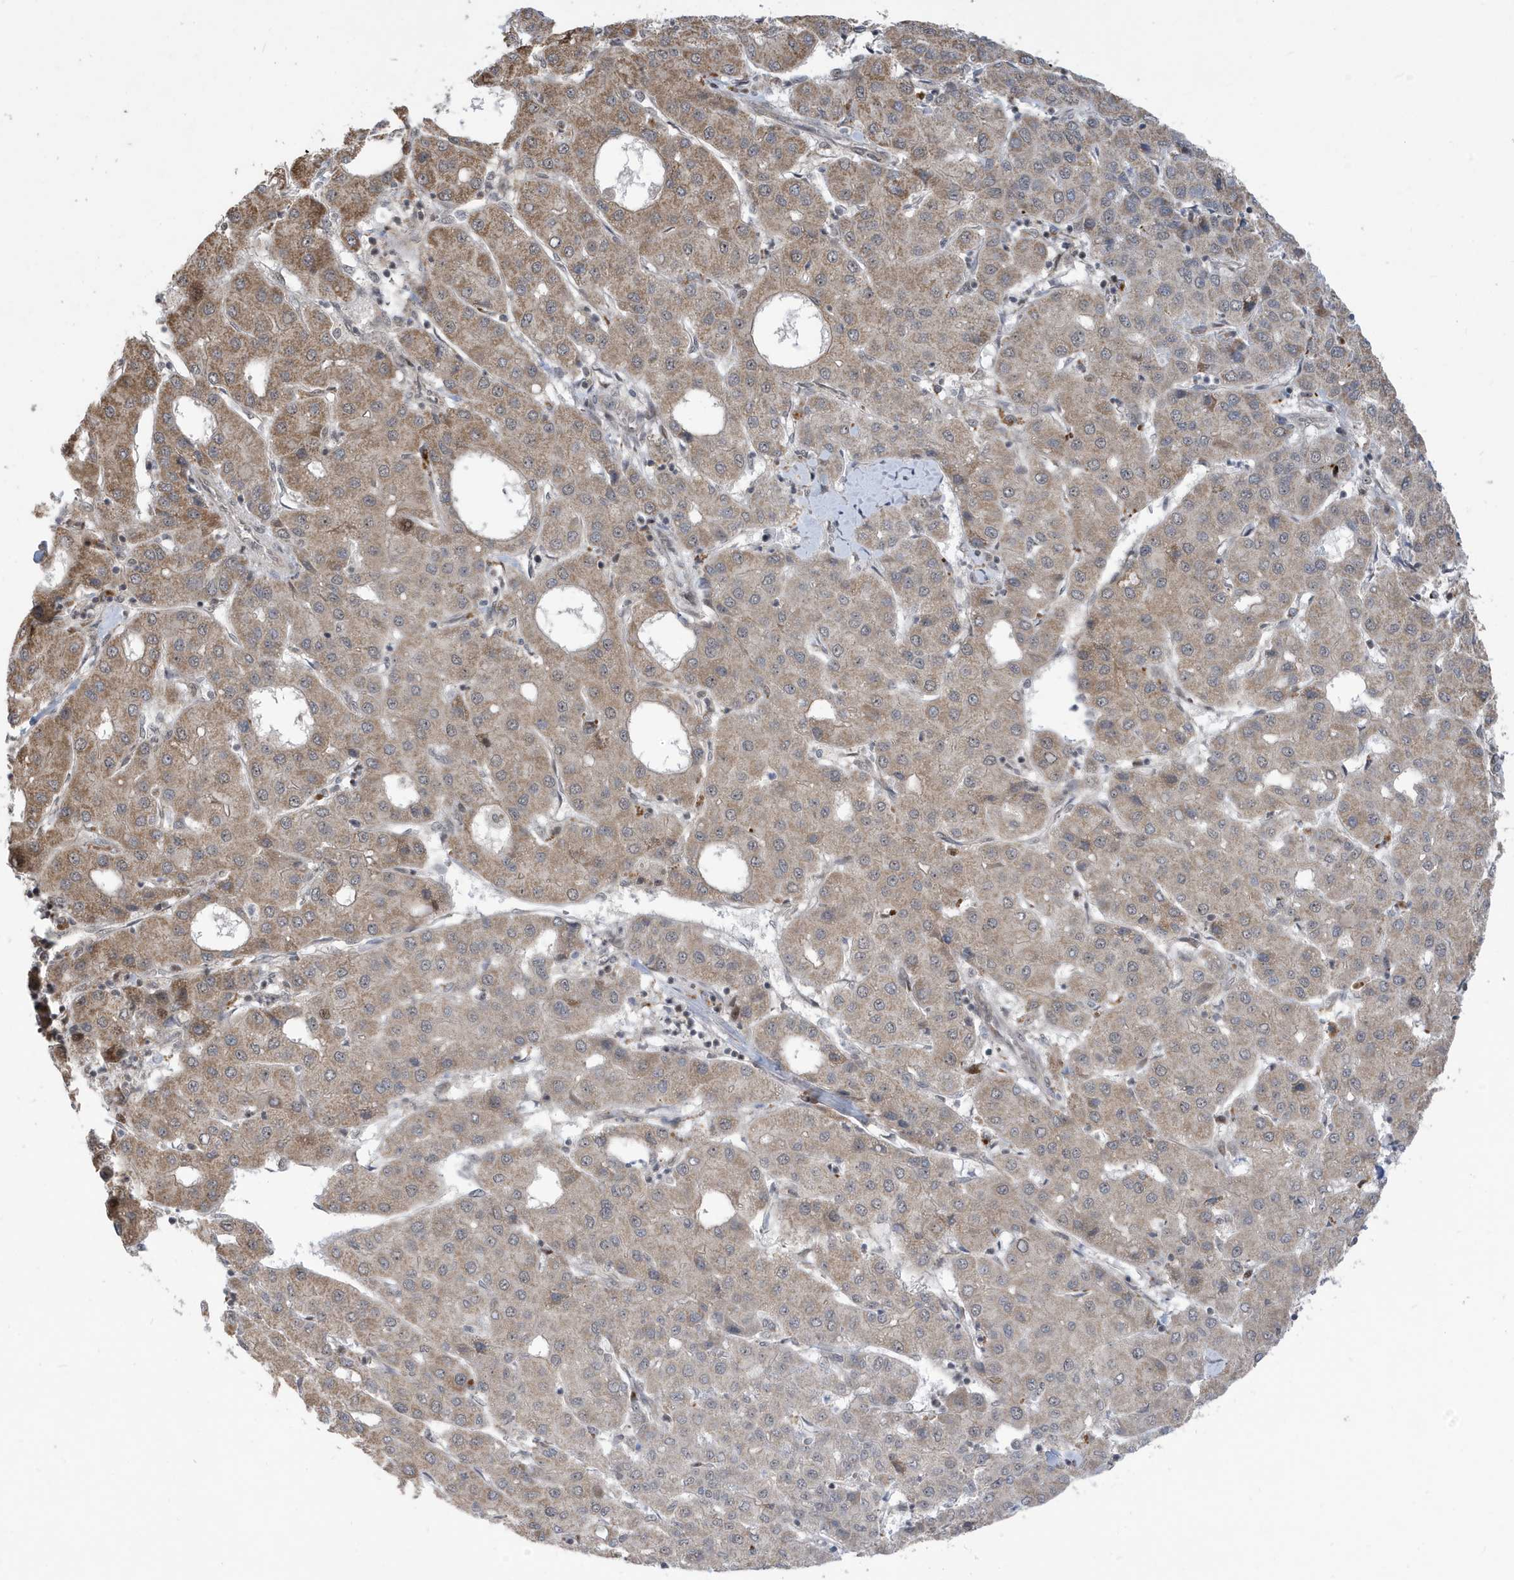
{"staining": {"intensity": "moderate", "quantity": "<25%", "location": "cytoplasmic/membranous"}, "tissue": "liver cancer", "cell_type": "Tumor cells", "image_type": "cancer", "snomed": [{"axis": "morphology", "description": "Carcinoma, Hepatocellular, NOS"}, {"axis": "topography", "description": "Liver"}], "caption": "Brown immunohistochemical staining in liver hepatocellular carcinoma exhibits moderate cytoplasmic/membranous staining in about <25% of tumor cells. (brown staining indicates protein expression, while blue staining denotes nuclei).", "gene": "FAM9B", "patient": {"sex": "male", "age": 65}}